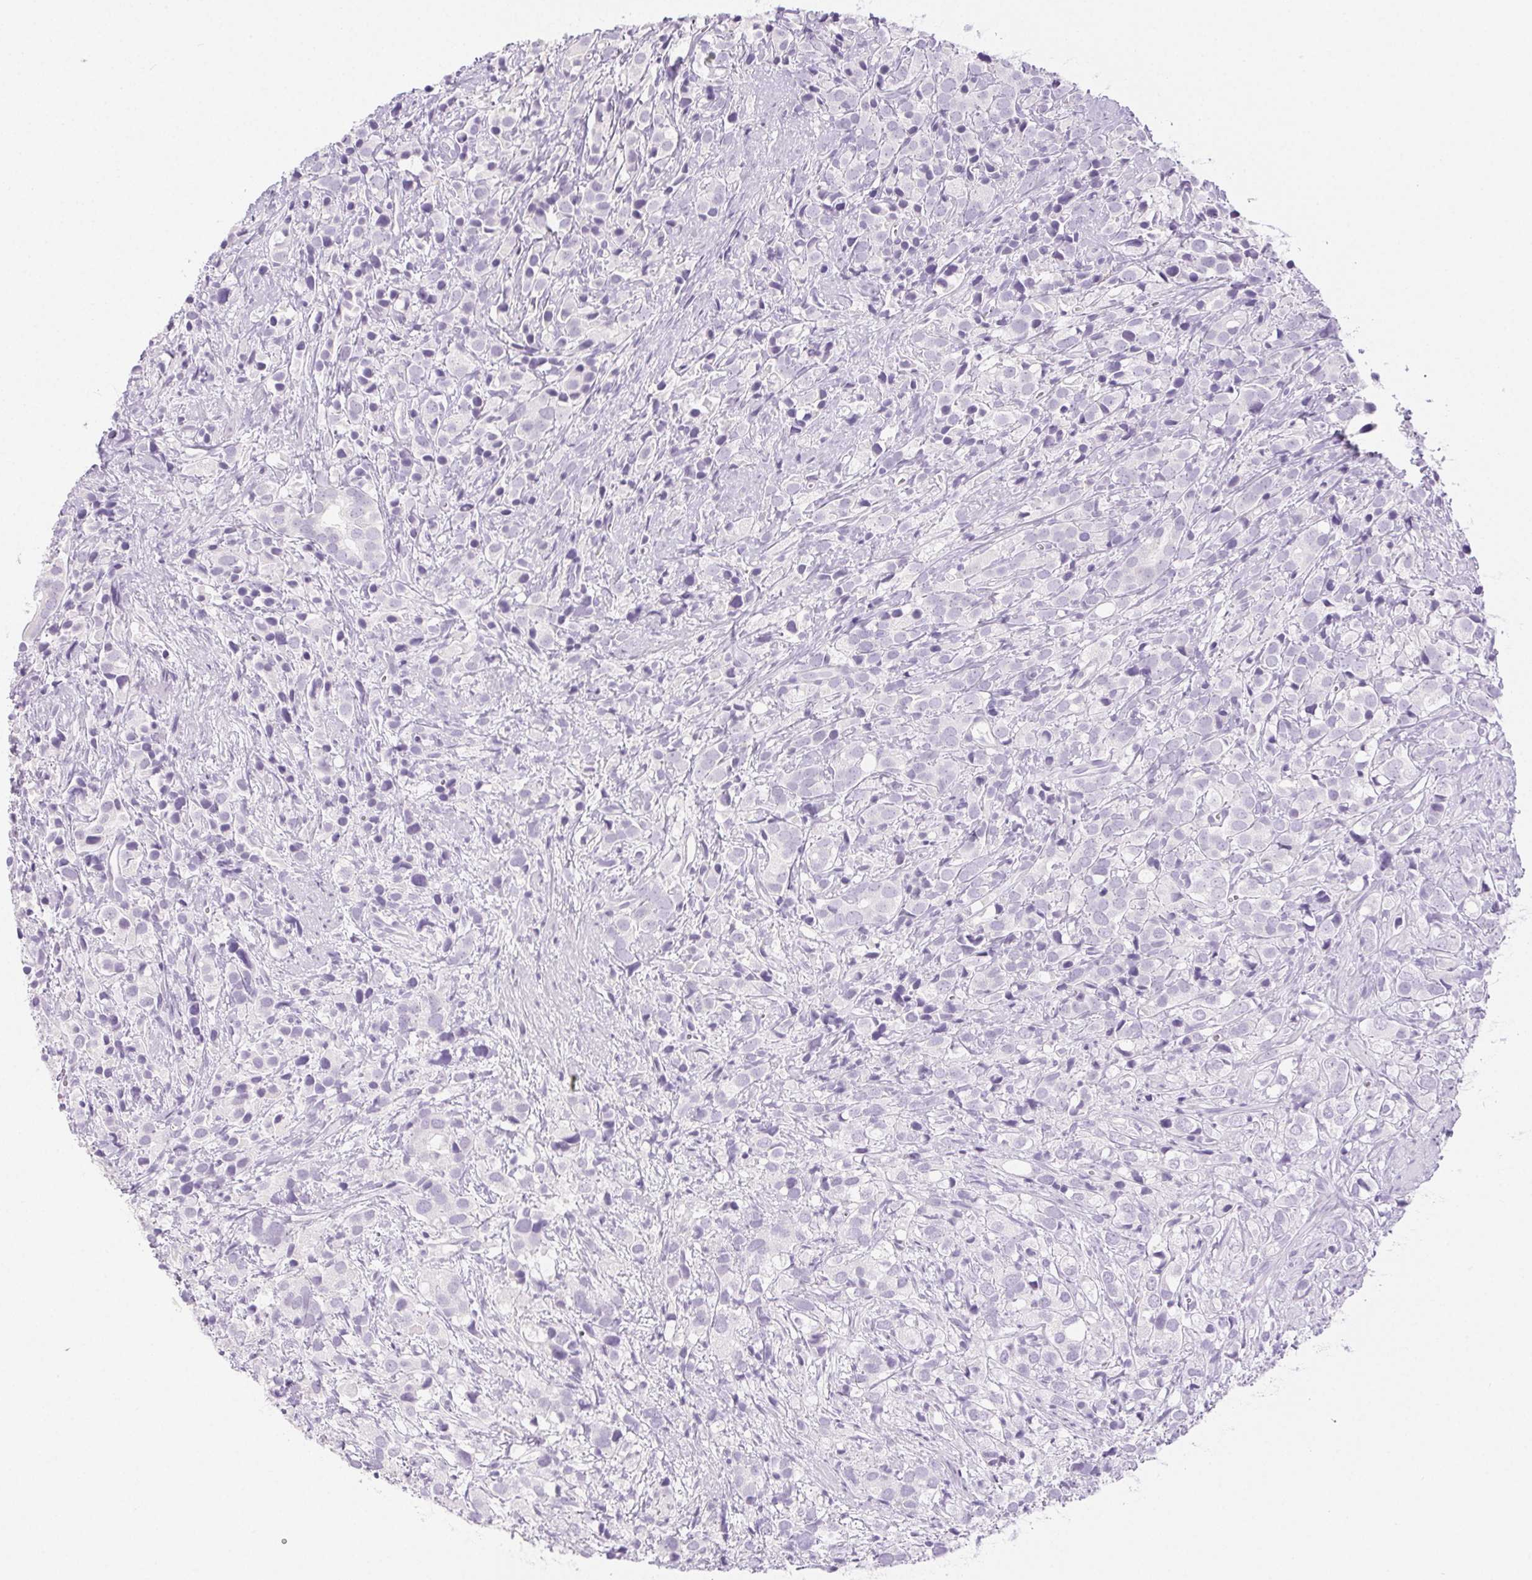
{"staining": {"intensity": "negative", "quantity": "none", "location": "none"}, "tissue": "prostate cancer", "cell_type": "Tumor cells", "image_type": "cancer", "snomed": [{"axis": "morphology", "description": "Adenocarcinoma, High grade"}, {"axis": "topography", "description": "Prostate"}], "caption": "The image shows no significant expression in tumor cells of adenocarcinoma (high-grade) (prostate).", "gene": "SPRR3", "patient": {"sex": "male", "age": 86}}